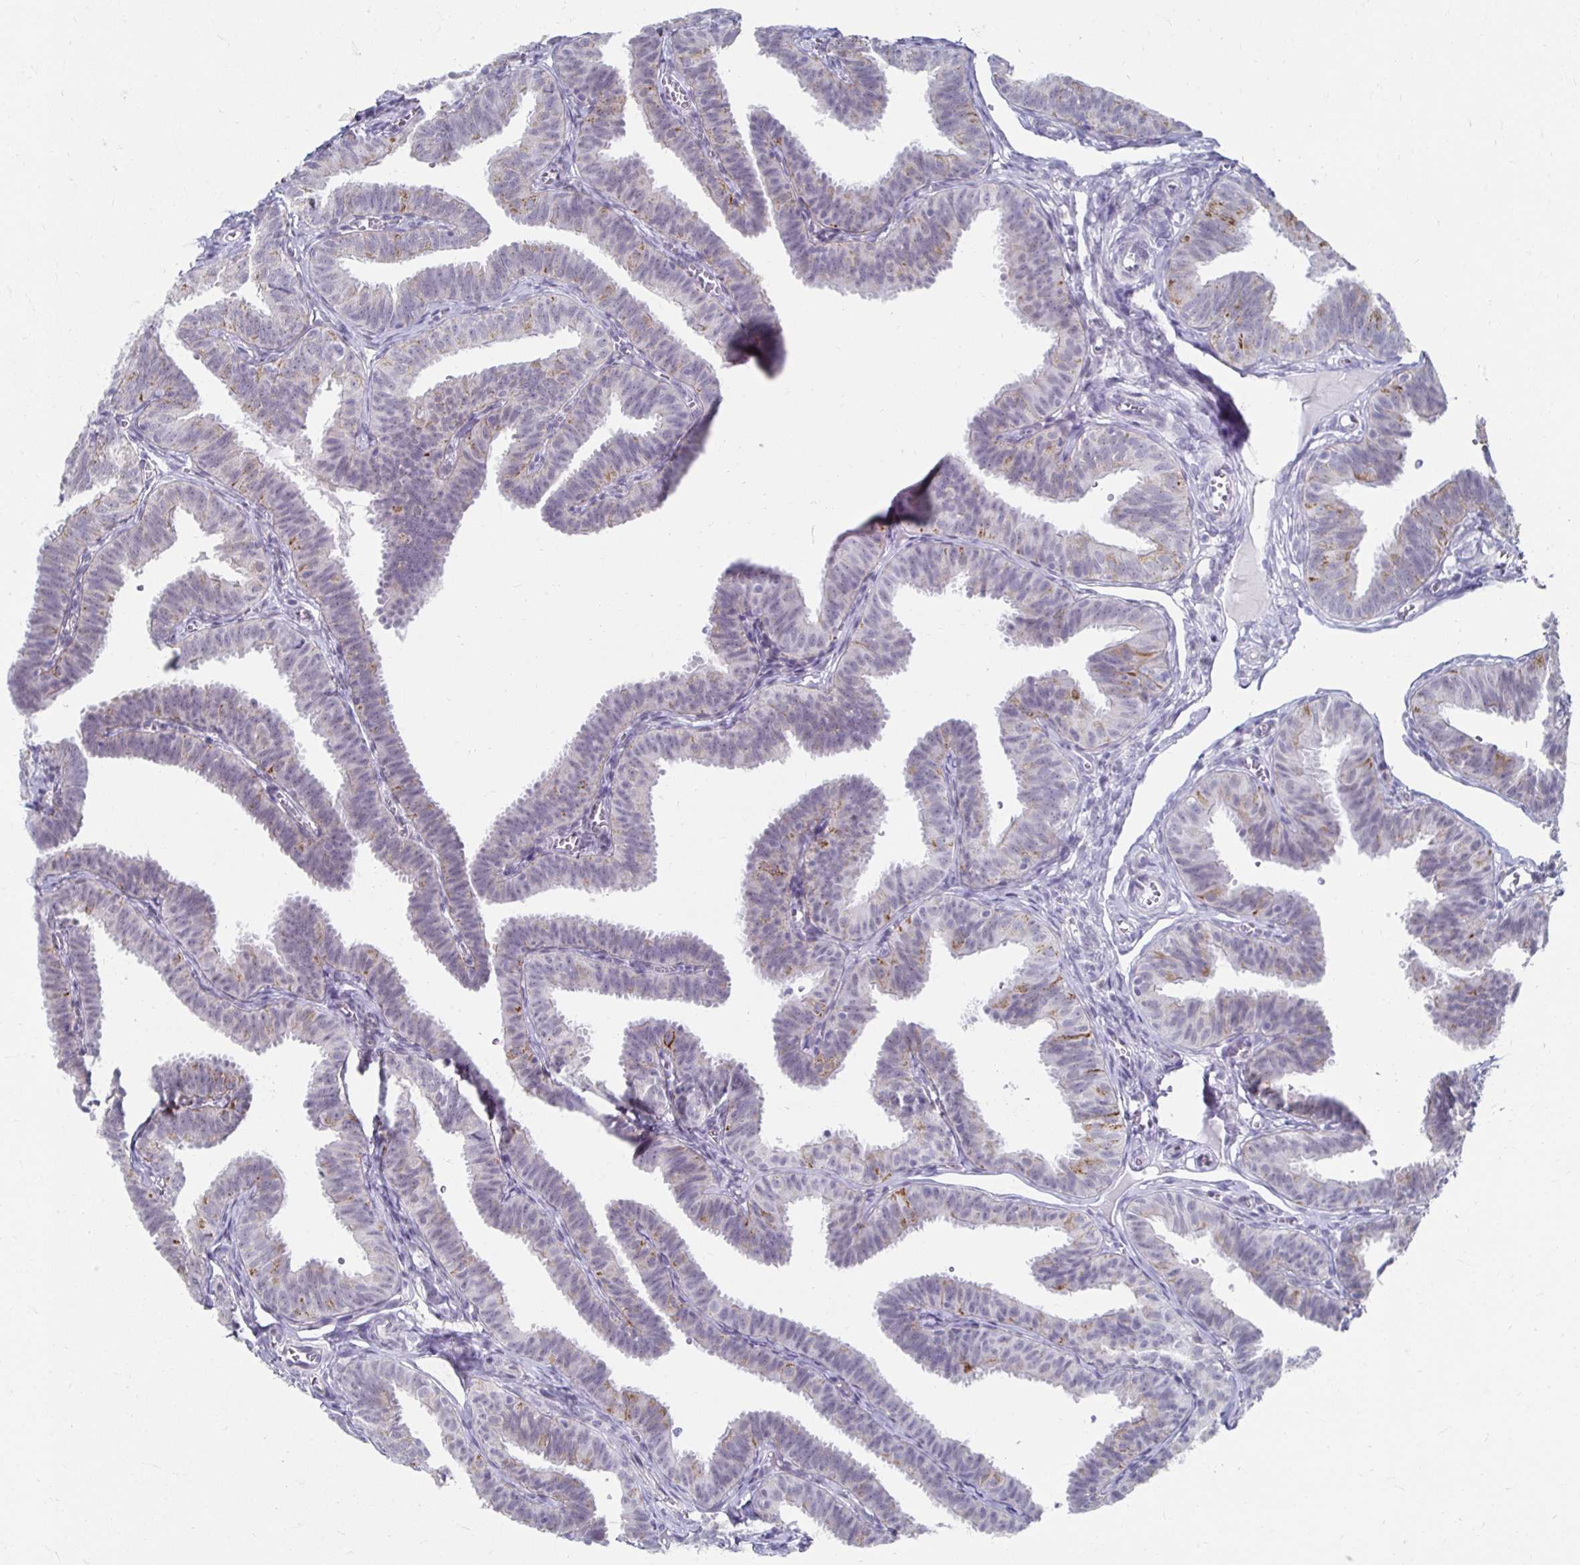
{"staining": {"intensity": "strong", "quantity": "<25%", "location": "cytoplasmic/membranous"}, "tissue": "fallopian tube", "cell_type": "Glandular cells", "image_type": "normal", "snomed": [{"axis": "morphology", "description": "Normal tissue, NOS"}, {"axis": "topography", "description": "Fallopian tube"}], "caption": "Fallopian tube stained with DAB immunohistochemistry (IHC) demonstrates medium levels of strong cytoplasmic/membranous staining in about <25% of glandular cells. Using DAB (3,3'-diaminobenzidine) (brown) and hematoxylin (blue) stains, captured at high magnification using brightfield microscopy.", "gene": "NOCT", "patient": {"sex": "female", "age": 25}}